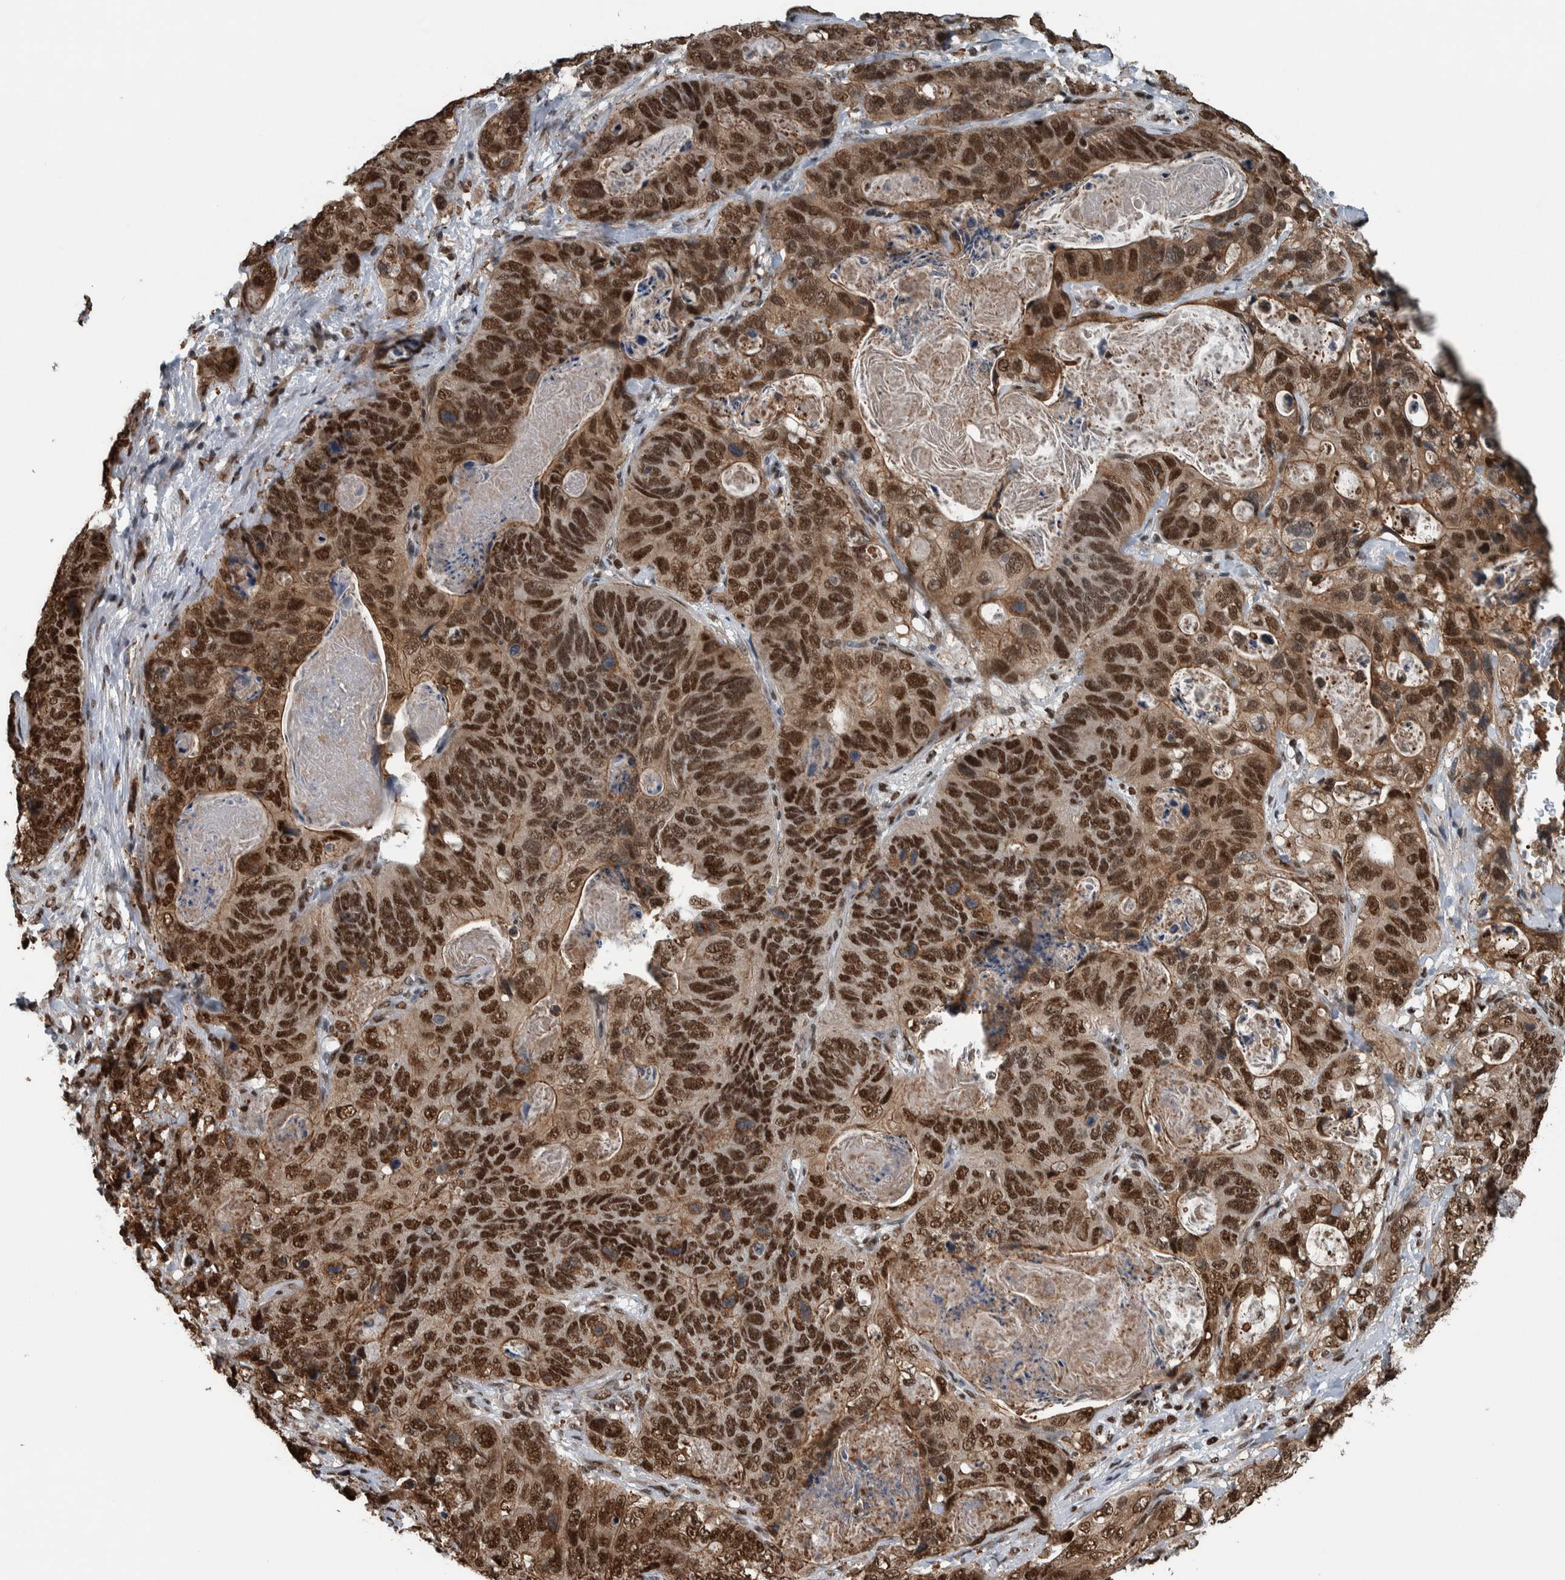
{"staining": {"intensity": "strong", "quantity": ">75%", "location": "cytoplasmic/membranous,nuclear"}, "tissue": "stomach cancer", "cell_type": "Tumor cells", "image_type": "cancer", "snomed": [{"axis": "morphology", "description": "Normal tissue, NOS"}, {"axis": "morphology", "description": "Adenocarcinoma, NOS"}, {"axis": "topography", "description": "Stomach"}], "caption": "Human stomach adenocarcinoma stained with a brown dye reveals strong cytoplasmic/membranous and nuclear positive positivity in about >75% of tumor cells.", "gene": "FAM135B", "patient": {"sex": "female", "age": 89}}